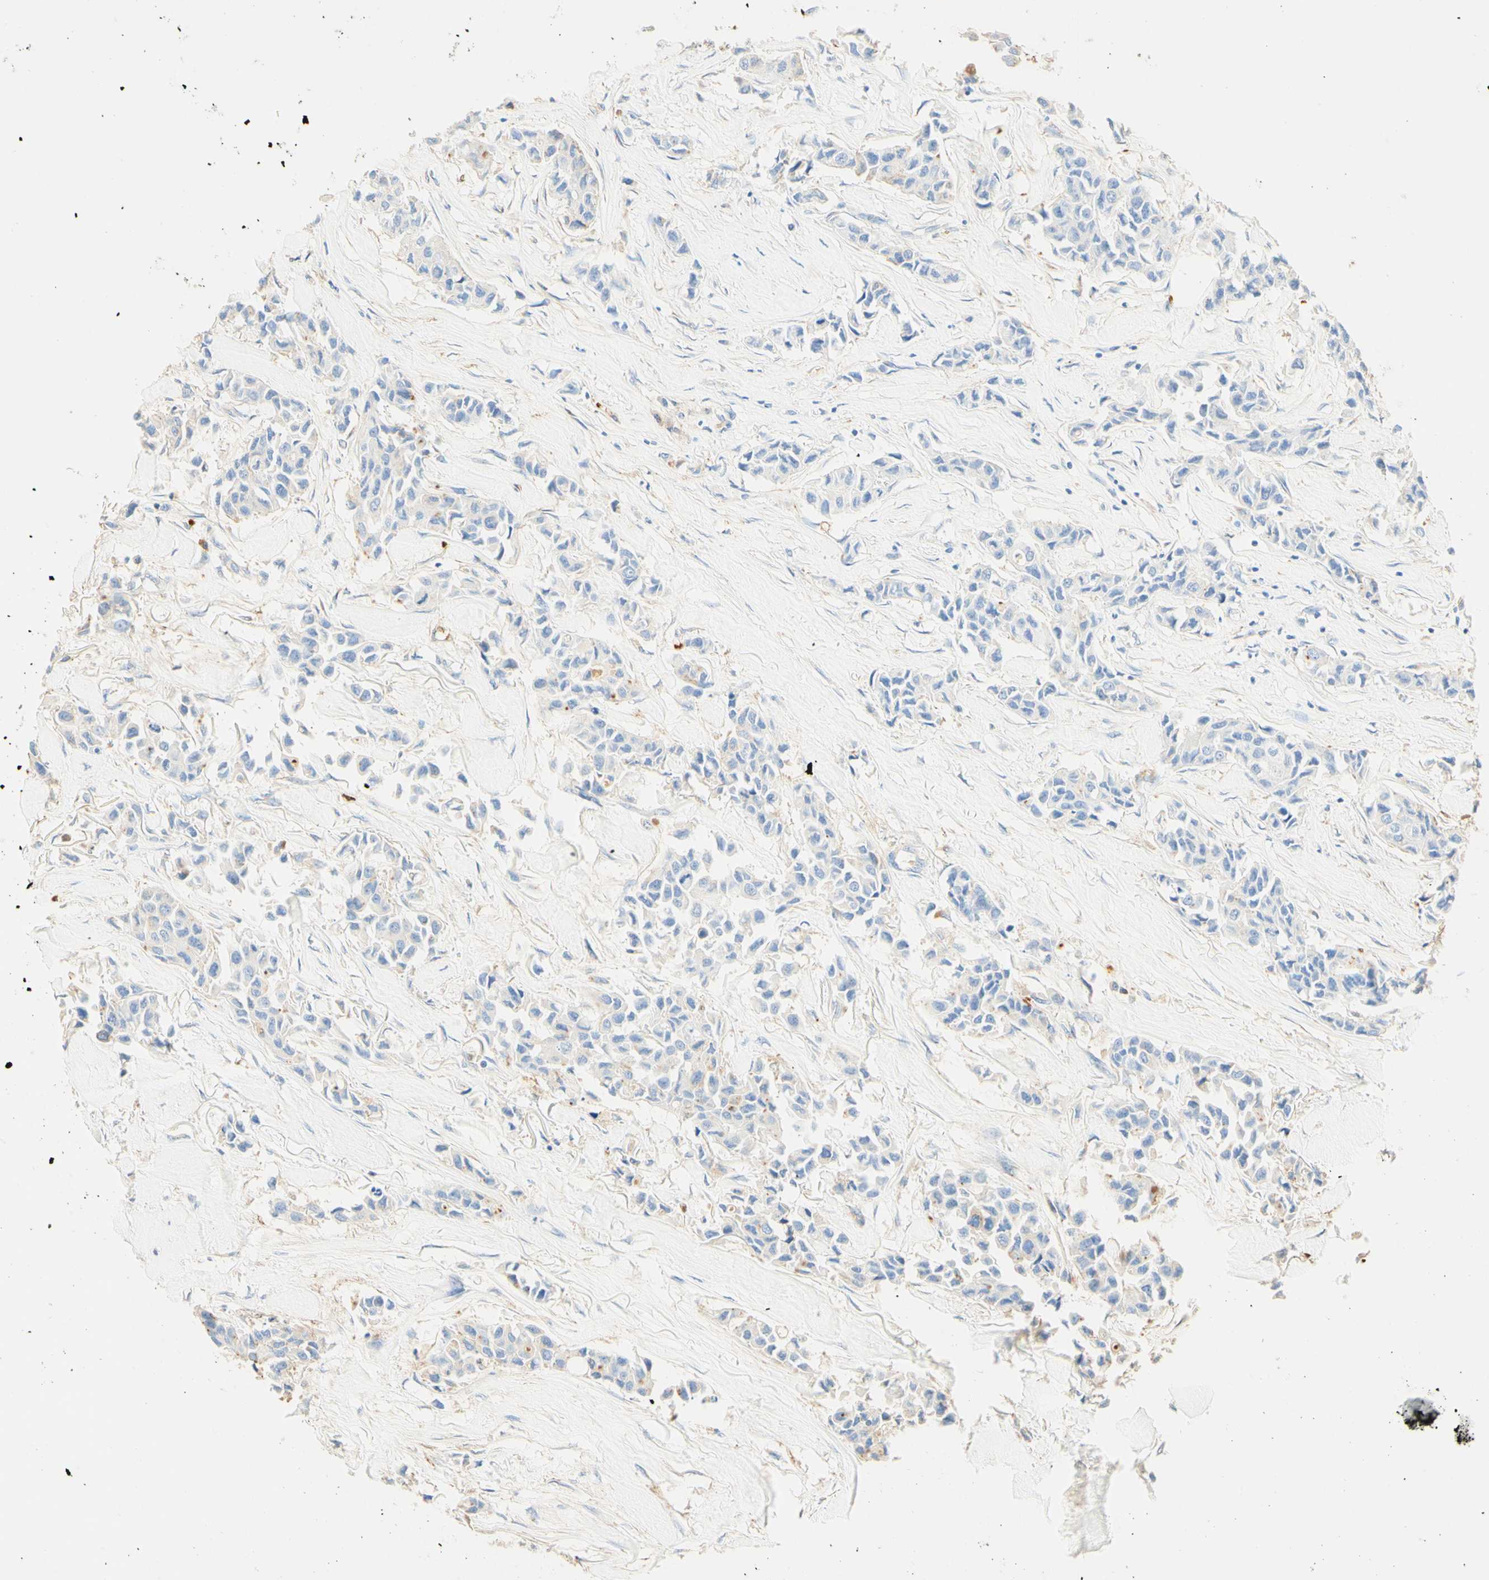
{"staining": {"intensity": "weak", "quantity": "<25%", "location": "cytoplasmic/membranous"}, "tissue": "breast cancer", "cell_type": "Tumor cells", "image_type": "cancer", "snomed": [{"axis": "morphology", "description": "Duct carcinoma"}, {"axis": "topography", "description": "Breast"}], "caption": "Breast infiltrating ductal carcinoma stained for a protein using immunohistochemistry (IHC) displays no staining tumor cells.", "gene": "CD63", "patient": {"sex": "female", "age": 80}}